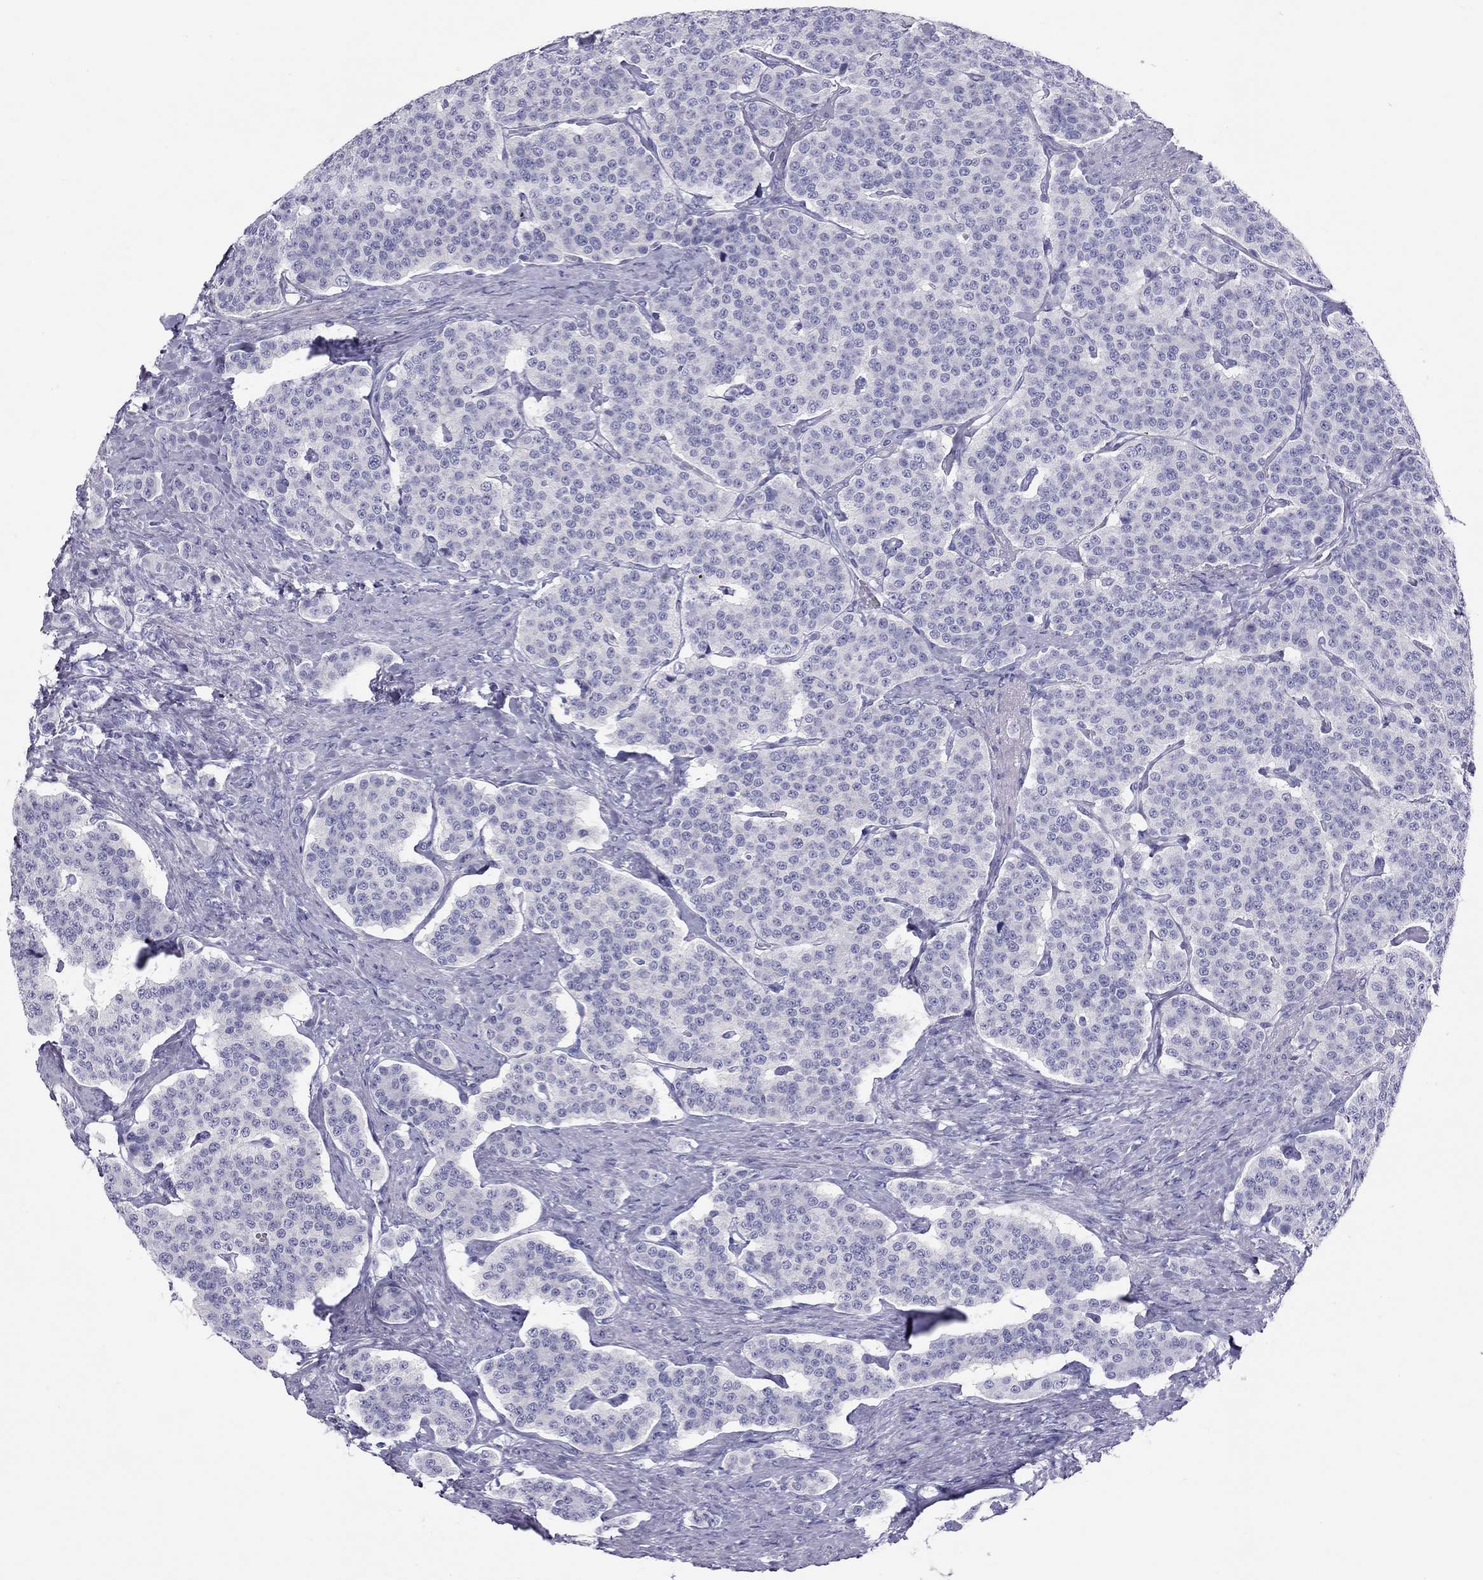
{"staining": {"intensity": "negative", "quantity": "none", "location": "none"}, "tissue": "carcinoid", "cell_type": "Tumor cells", "image_type": "cancer", "snomed": [{"axis": "morphology", "description": "Carcinoid, malignant, NOS"}, {"axis": "topography", "description": "Small intestine"}], "caption": "High power microscopy micrograph of an immunohistochemistry (IHC) image of malignant carcinoid, revealing no significant staining in tumor cells. (DAB IHC with hematoxylin counter stain).", "gene": "PSMB11", "patient": {"sex": "female", "age": 58}}